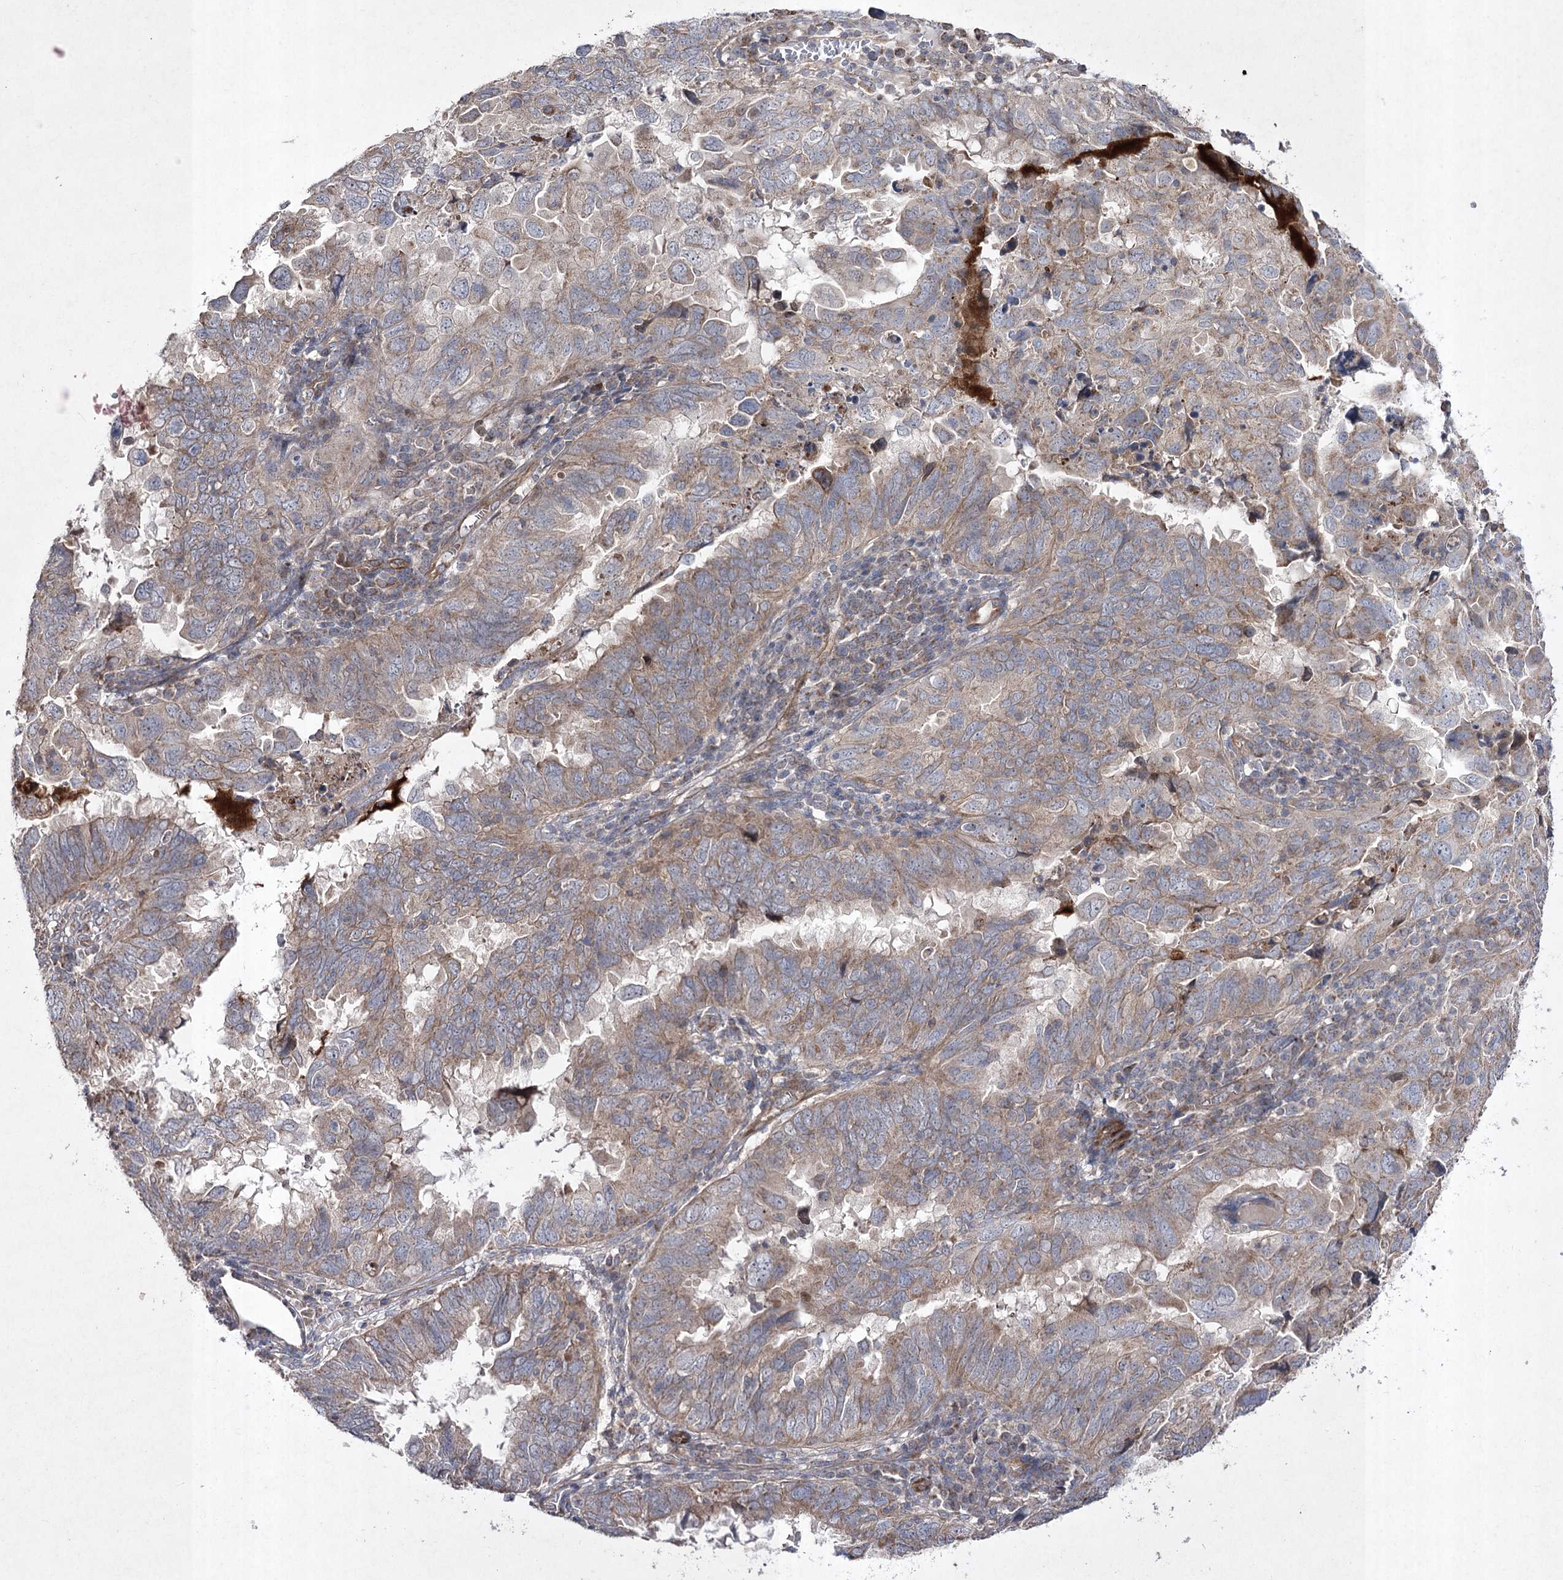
{"staining": {"intensity": "moderate", "quantity": ">75%", "location": "cytoplasmic/membranous"}, "tissue": "endometrial cancer", "cell_type": "Tumor cells", "image_type": "cancer", "snomed": [{"axis": "morphology", "description": "Adenocarcinoma, NOS"}, {"axis": "topography", "description": "Uterus"}], "caption": "Immunohistochemical staining of endometrial cancer (adenocarcinoma) reveals moderate cytoplasmic/membranous protein staining in approximately >75% of tumor cells.", "gene": "FANCL", "patient": {"sex": "female", "age": 77}}